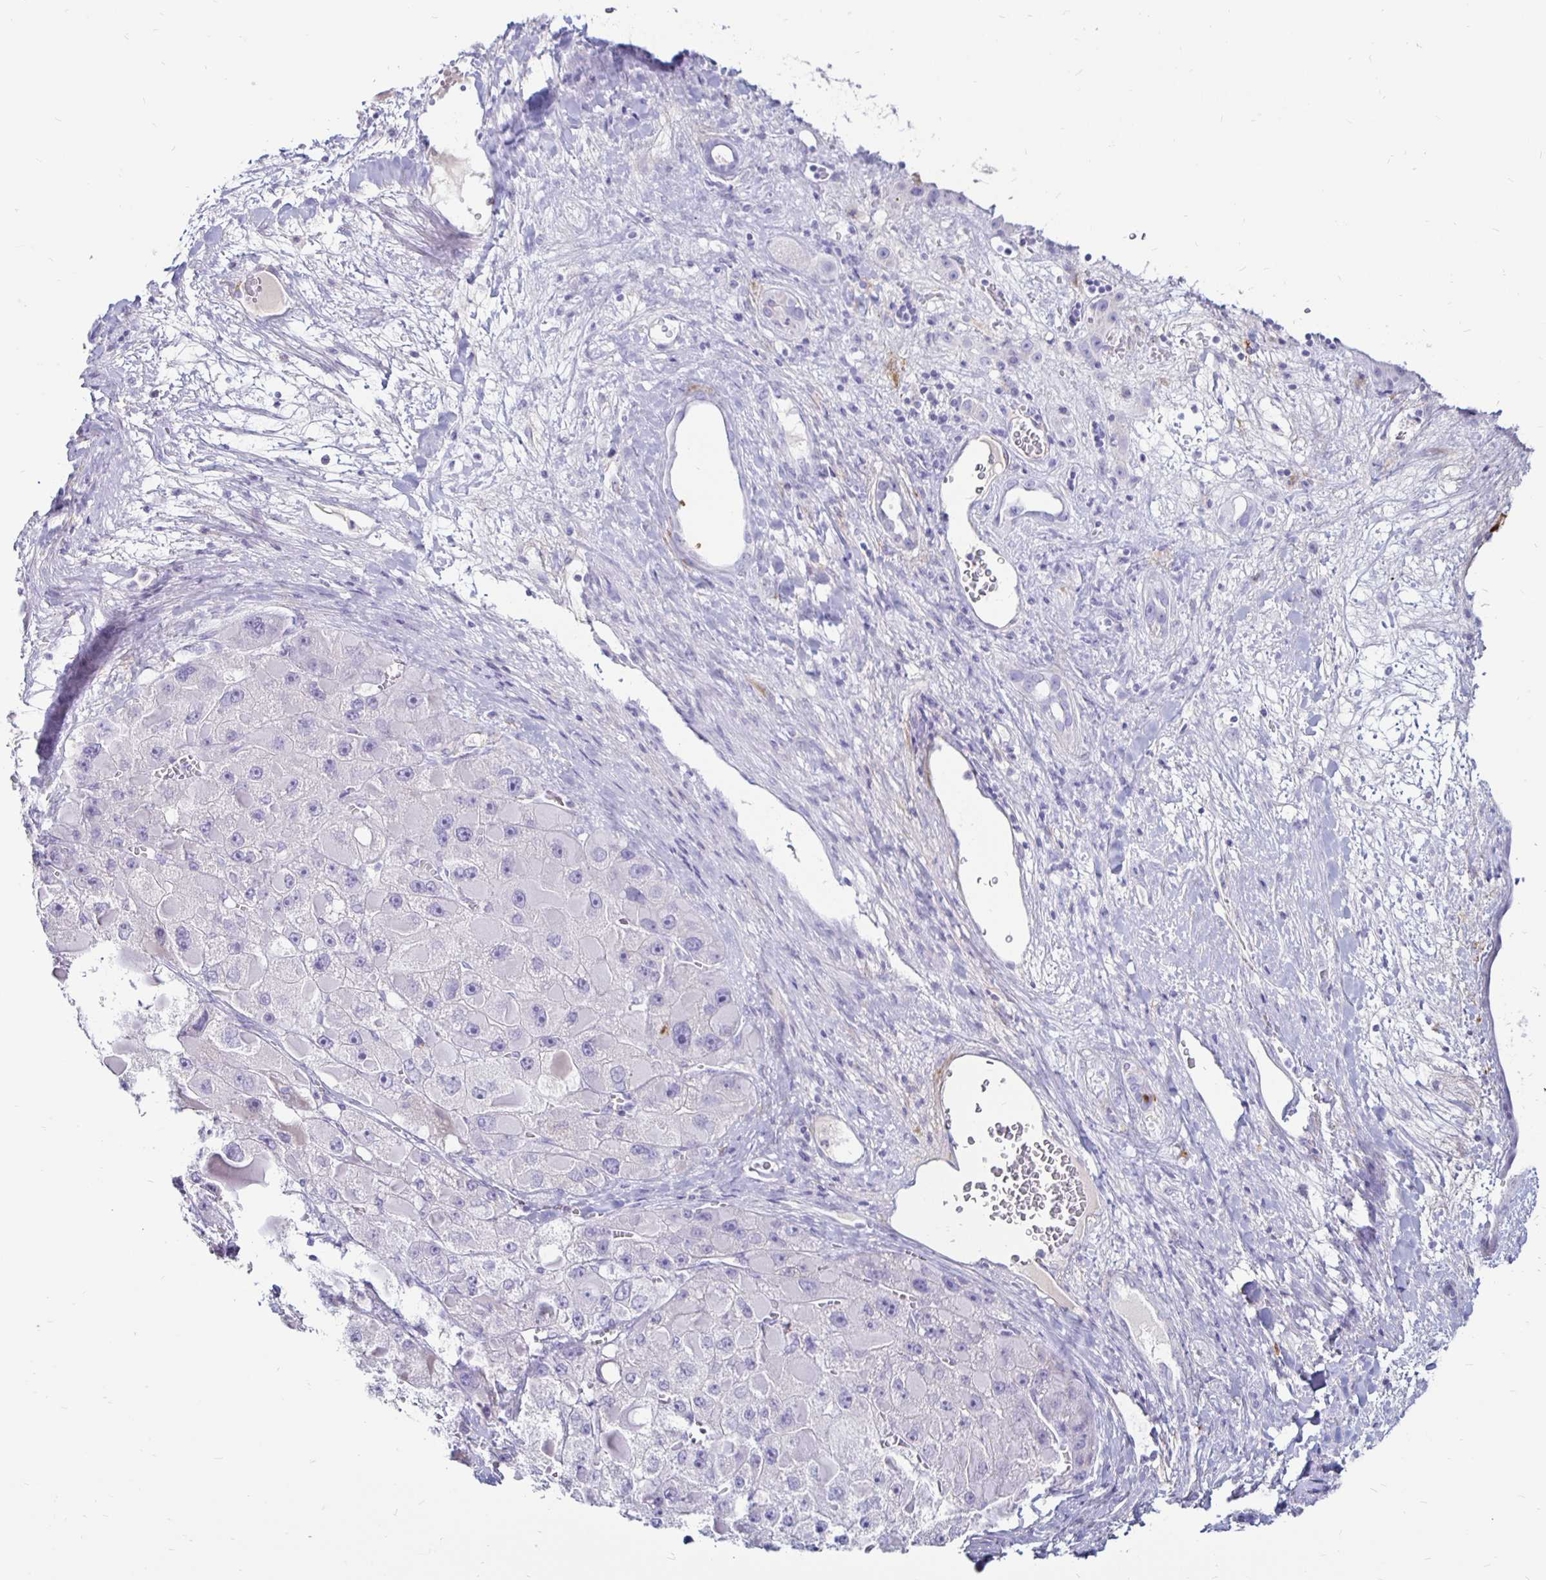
{"staining": {"intensity": "negative", "quantity": "none", "location": "none"}, "tissue": "liver cancer", "cell_type": "Tumor cells", "image_type": "cancer", "snomed": [{"axis": "morphology", "description": "Carcinoma, Hepatocellular, NOS"}, {"axis": "topography", "description": "Liver"}], "caption": "A photomicrograph of liver cancer stained for a protein displays no brown staining in tumor cells. (IHC, brightfield microscopy, high magnification).", "gene": "TIMP1", "patient": {"sex": "female", "age": 73}}